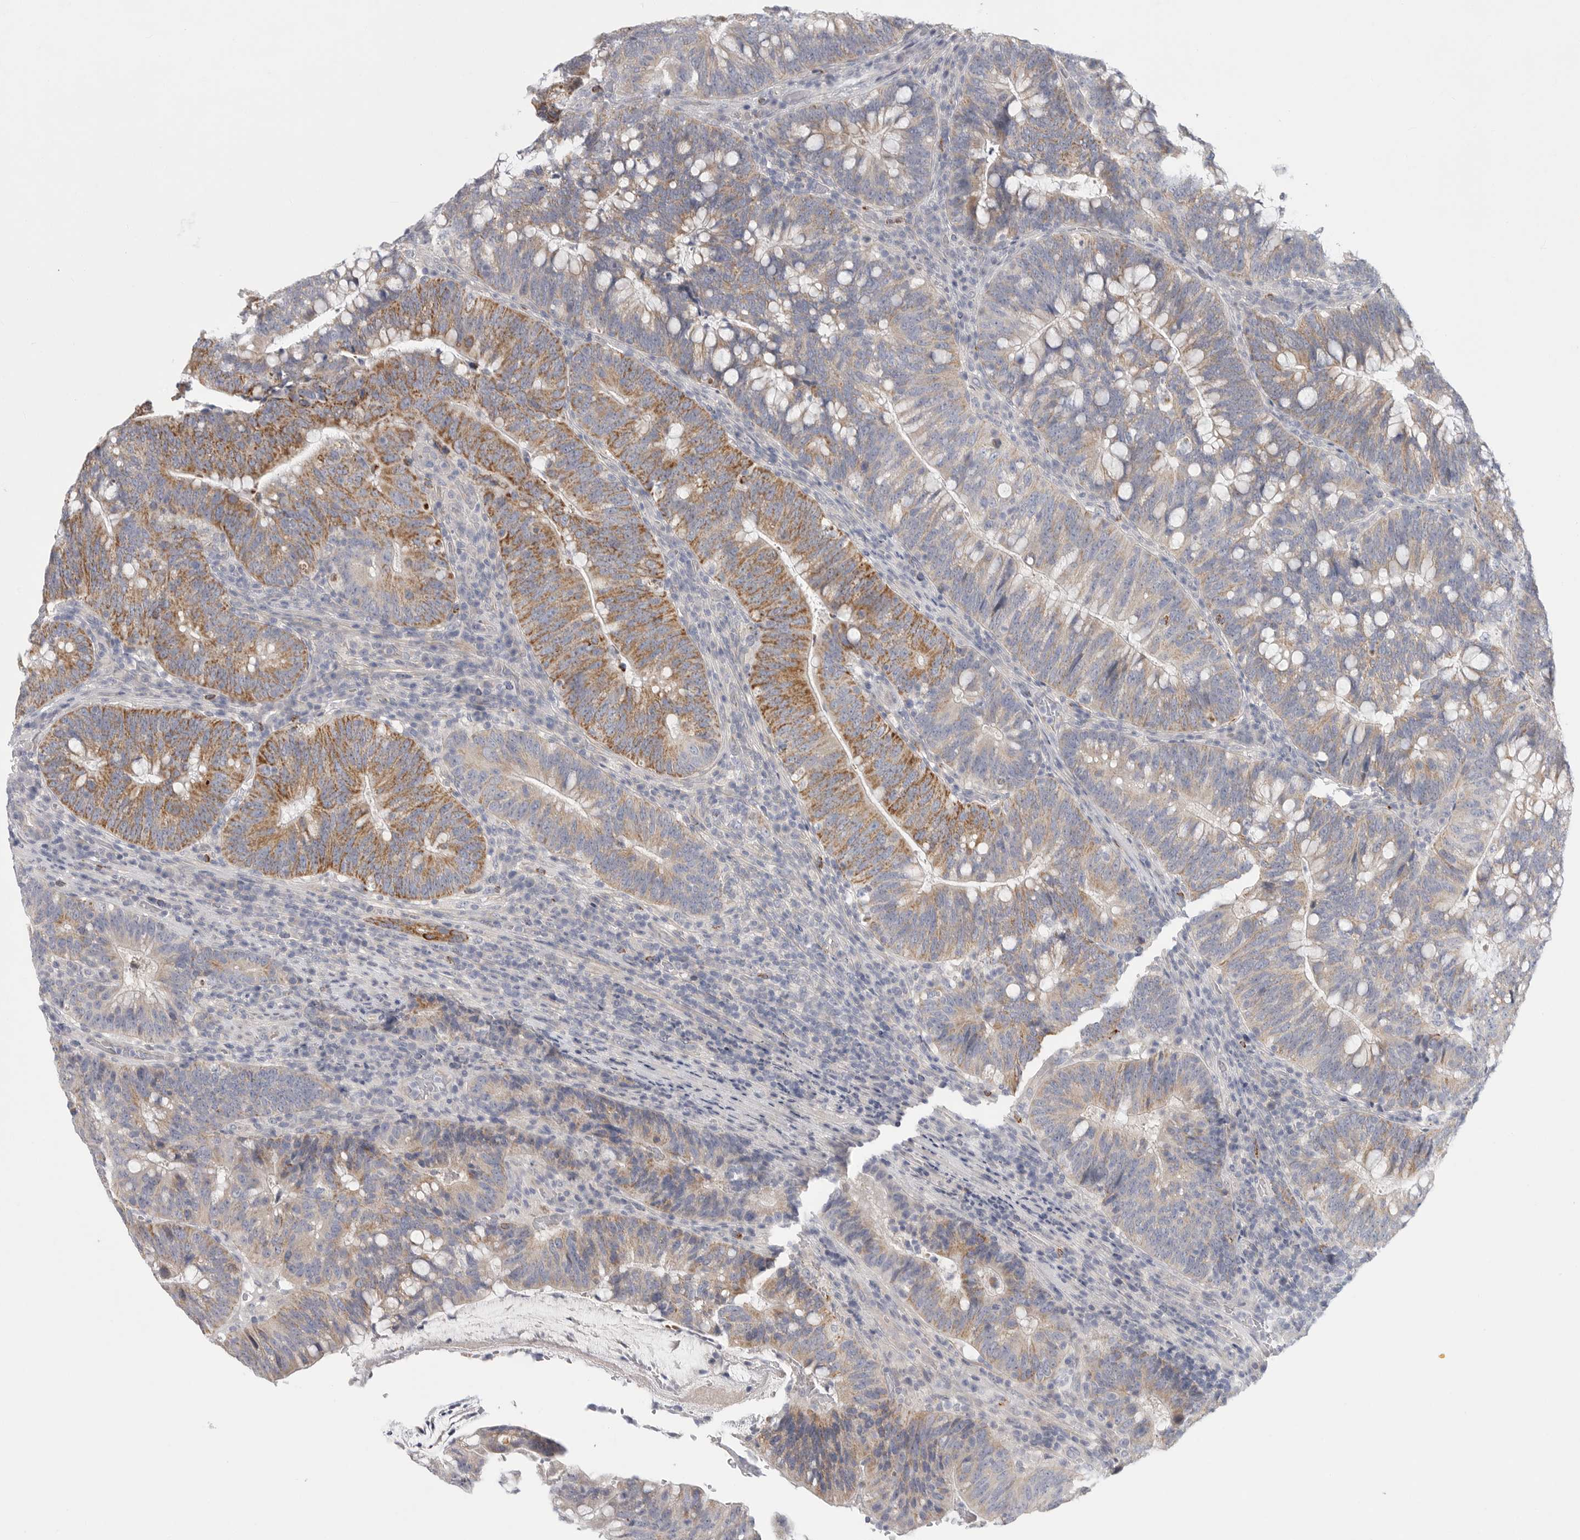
{"staining": {"intensity": "moderate", "quantity": "25%-75%", "location": "cytoplasmic/membranous"}, "tissue": "colorectal cancer", "cell_type": "Tumor cells", "image_type": "cancer", "snomed": [{"axis": "morphology", "description": "Adenocarcinoma, NOS"}, {"axis": "topography", "description": "Colon"}], "caption": "Immunohistochemical staining of human colorectal cancer displays medium levels of moderate cytoplasmic/membranous protein positivity in approximately 25%-75% of tumor cells.", "gene": "ELP3", "patient": {"sex": "female", "age": 66}}